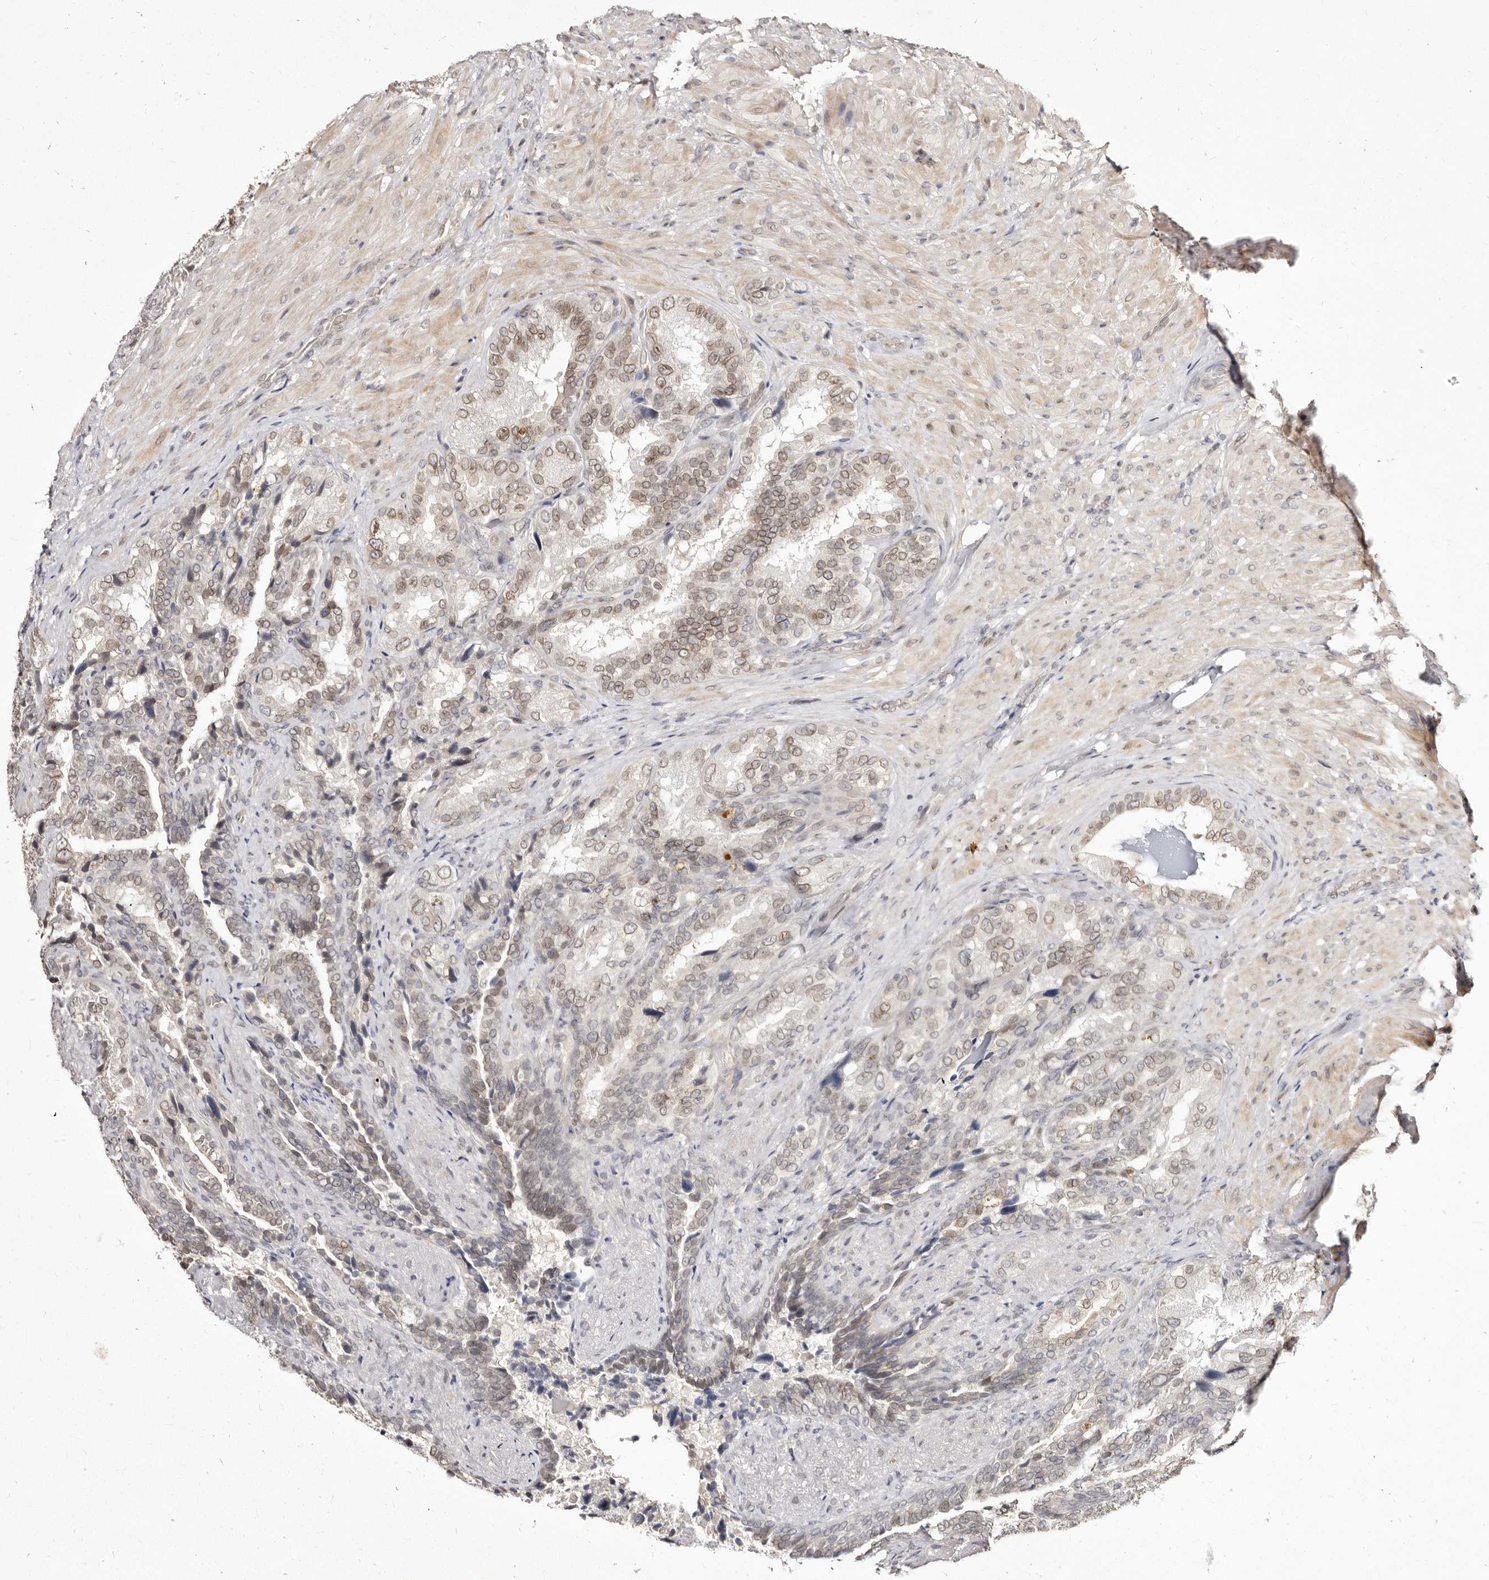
{"staining": {"intensity": "moderate", "quantity": ">75%", "location": "cytoplasmic/membranous,nuclear"}, "tissue": "seminal vesicle", "cell_type": "Glandular cells", "image_type": "normal", "snomed": [{"axis": "morphology", "description": "Normal tissue, NOS"}, {"axis": "topography", "description": "Seminal veicle"}, {"axis": "topography", "description": "Peripheral nerve tissue"}], "caption": "An immunohistochemistry (IHC) histopathology image of normal tissue is shown. Protein staining in brown shows moderate cytoplasmic/membranous,nuclear positivity in seminal vesicle within glandular cells.", "gene": "LCORL", "patient": {"sex": "male", "age": 63}}